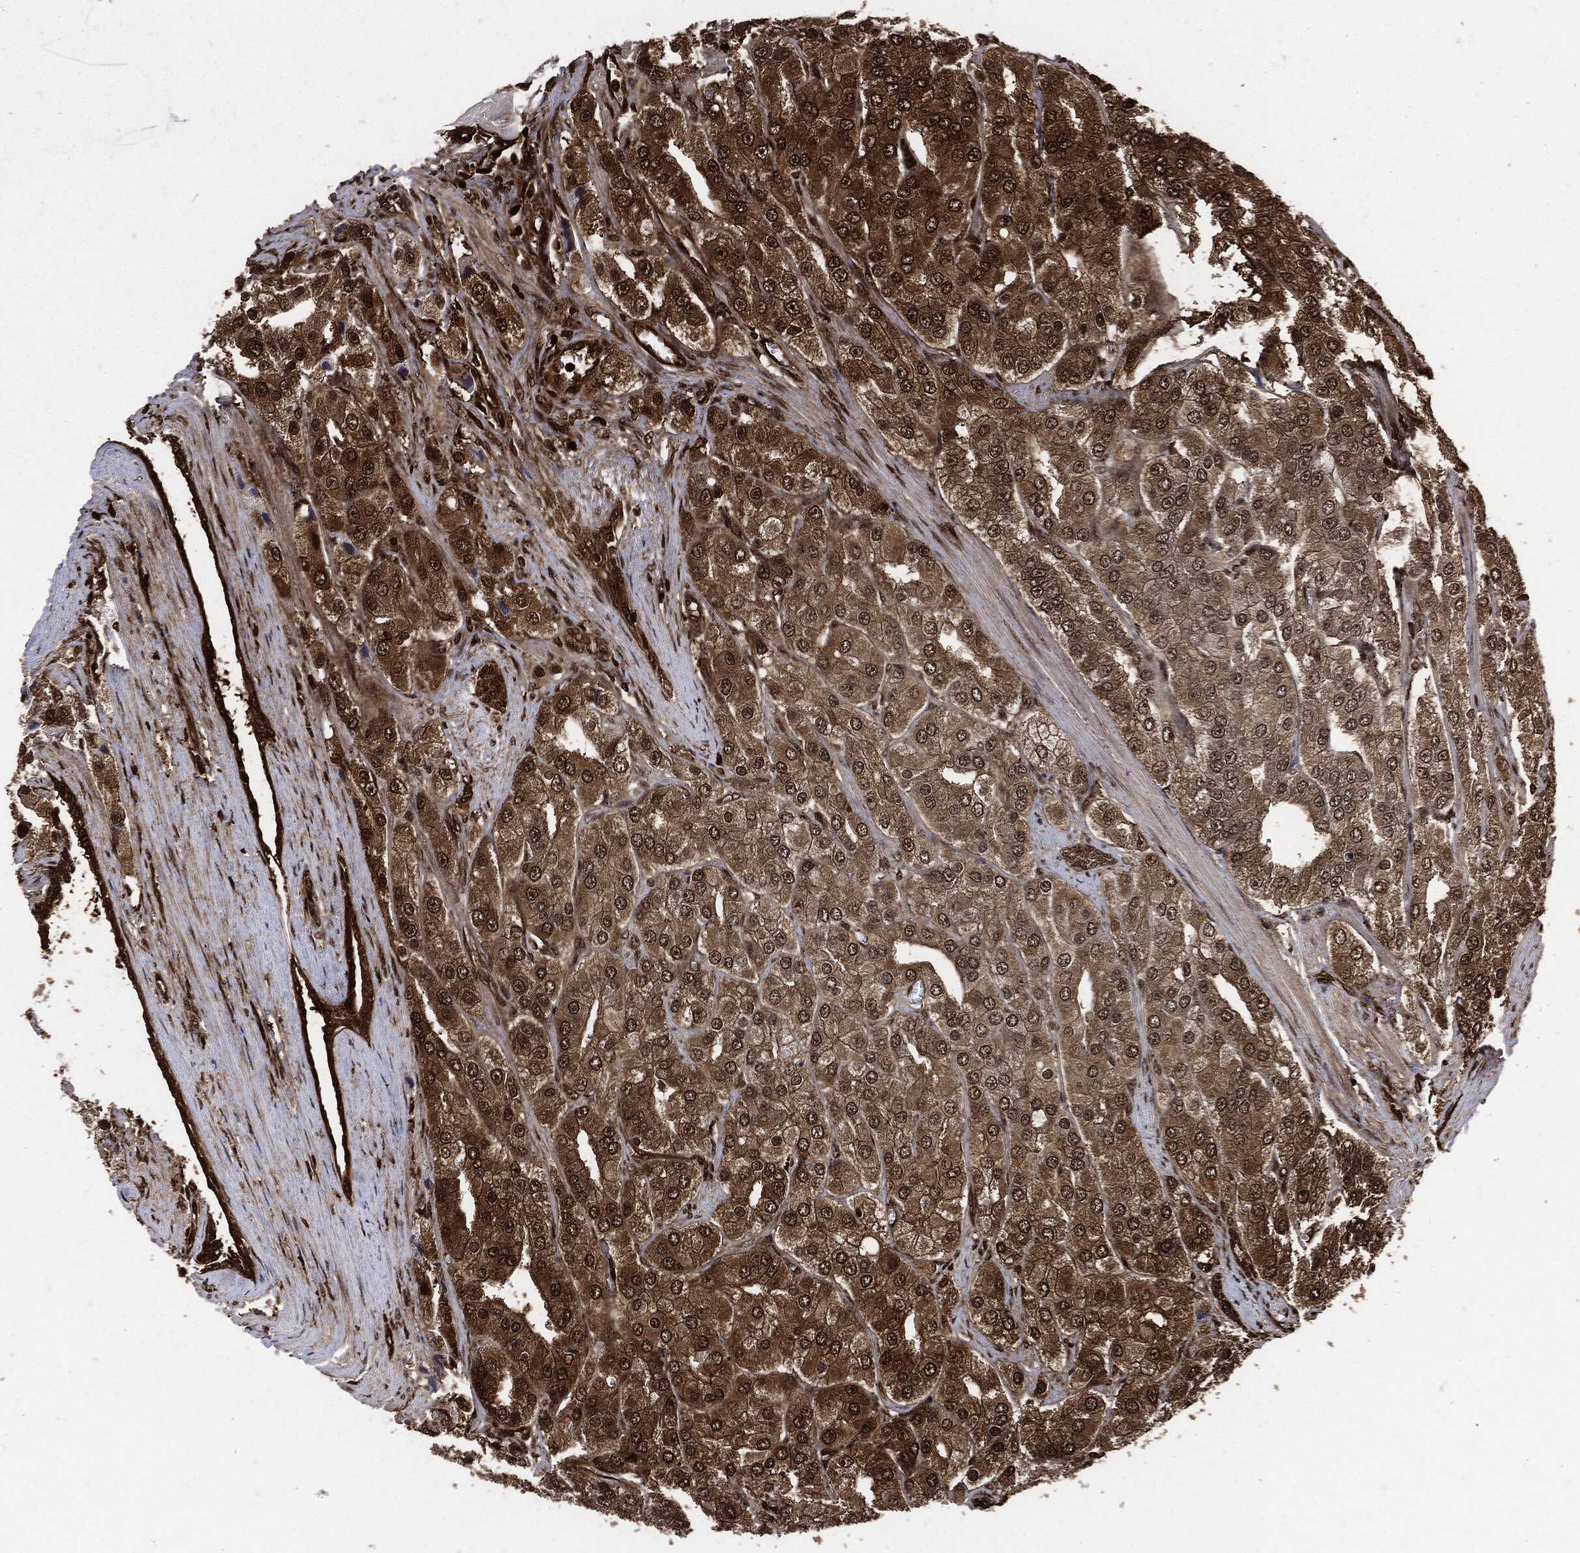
{"staining": {"intensity": "moderate", "quantity": ">75%", "location": "cytoplasmic/membranous,nuclear"}, "tissue": "prostate cancer", "cell_type": "Tumor cells", "image_type": "cancer", "snomed": [{"axis": "morphology", "description": "Adenocarcinoma, Low grade"}, {"axis": "topography", "description": "Prostate"}], "caption": "About >75% of tumor cells in human prostate low-grade adenocarcinoma exhibit moderate cytoplasmic/membranous and nuclear protein expression as visualized by brown immunohistochemical staining.", "gene": "YWHAB", "patient": {"sex": "male", "age": 69}}